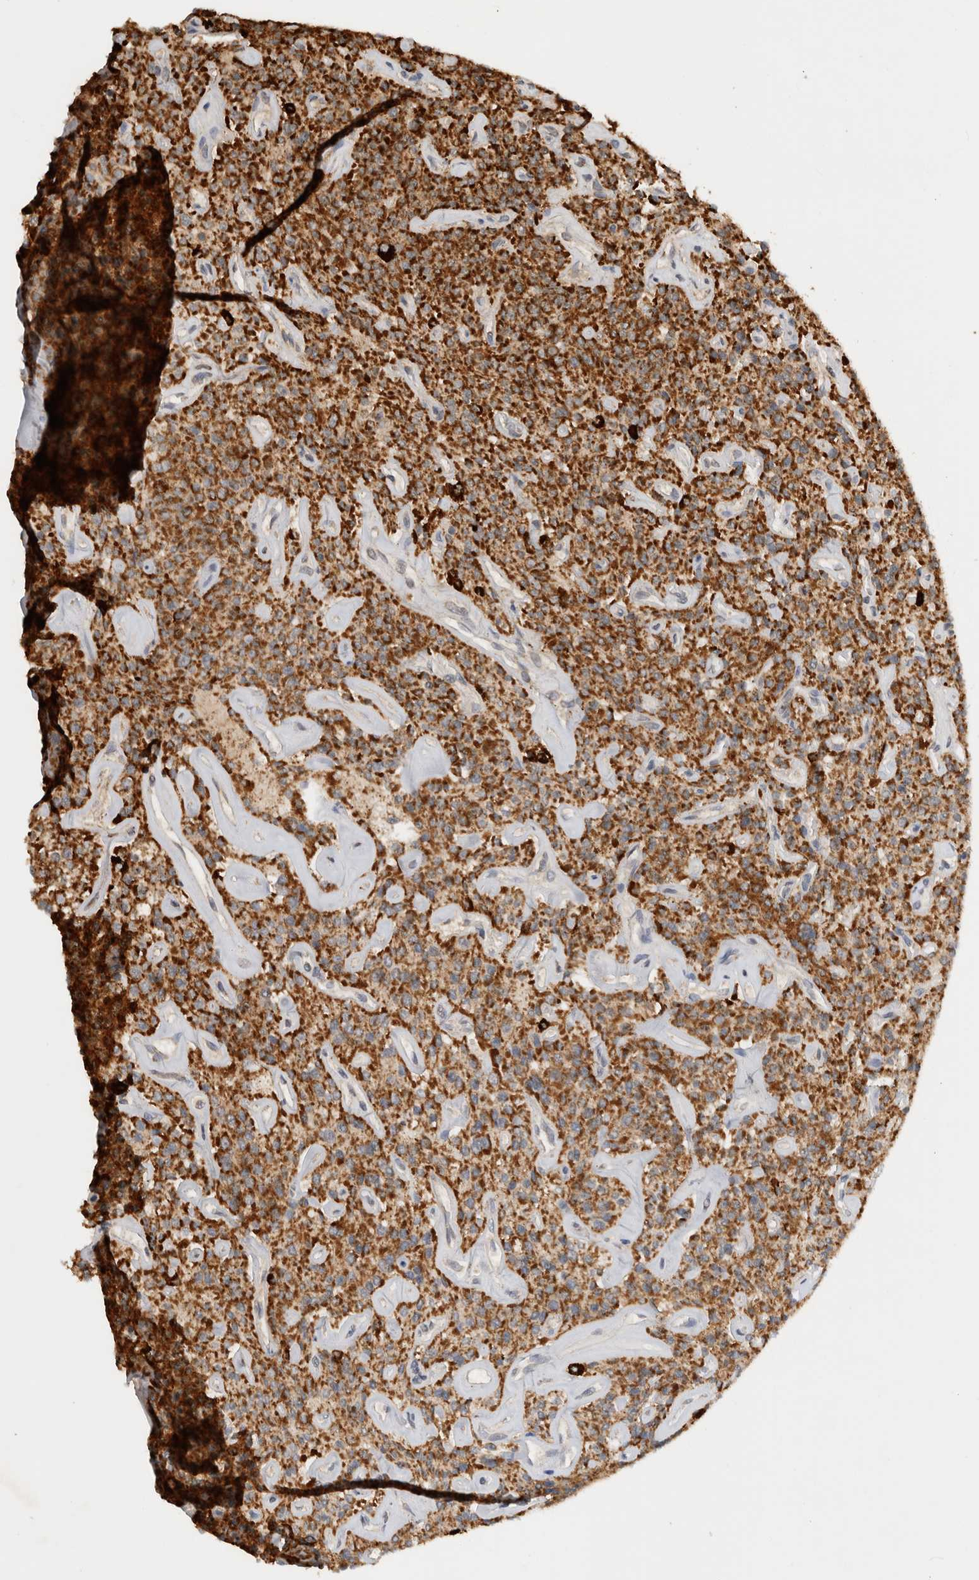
{"staining": {"intensity": "strong", "quantity": ">75%", "location": "cytoplasmic/membranous"}, "tissue": "parathyroid gland", "cell_type": "Glandular cells", "image_type": "normal", "snomed": [{"axis": "morphology", "description": "Normal tissue, NOS"}, {"axis": "topography", "description": "Parathyroid gland"}], "caption": "Immunohistochemical staining of unremarkable human parathyroid gland shows high levels of strong cytoplasmic/membranous expression in approximately >75% of glandular cells.", "gene": "AMPD1", "patient": {"sex": "male", "age": 46}}